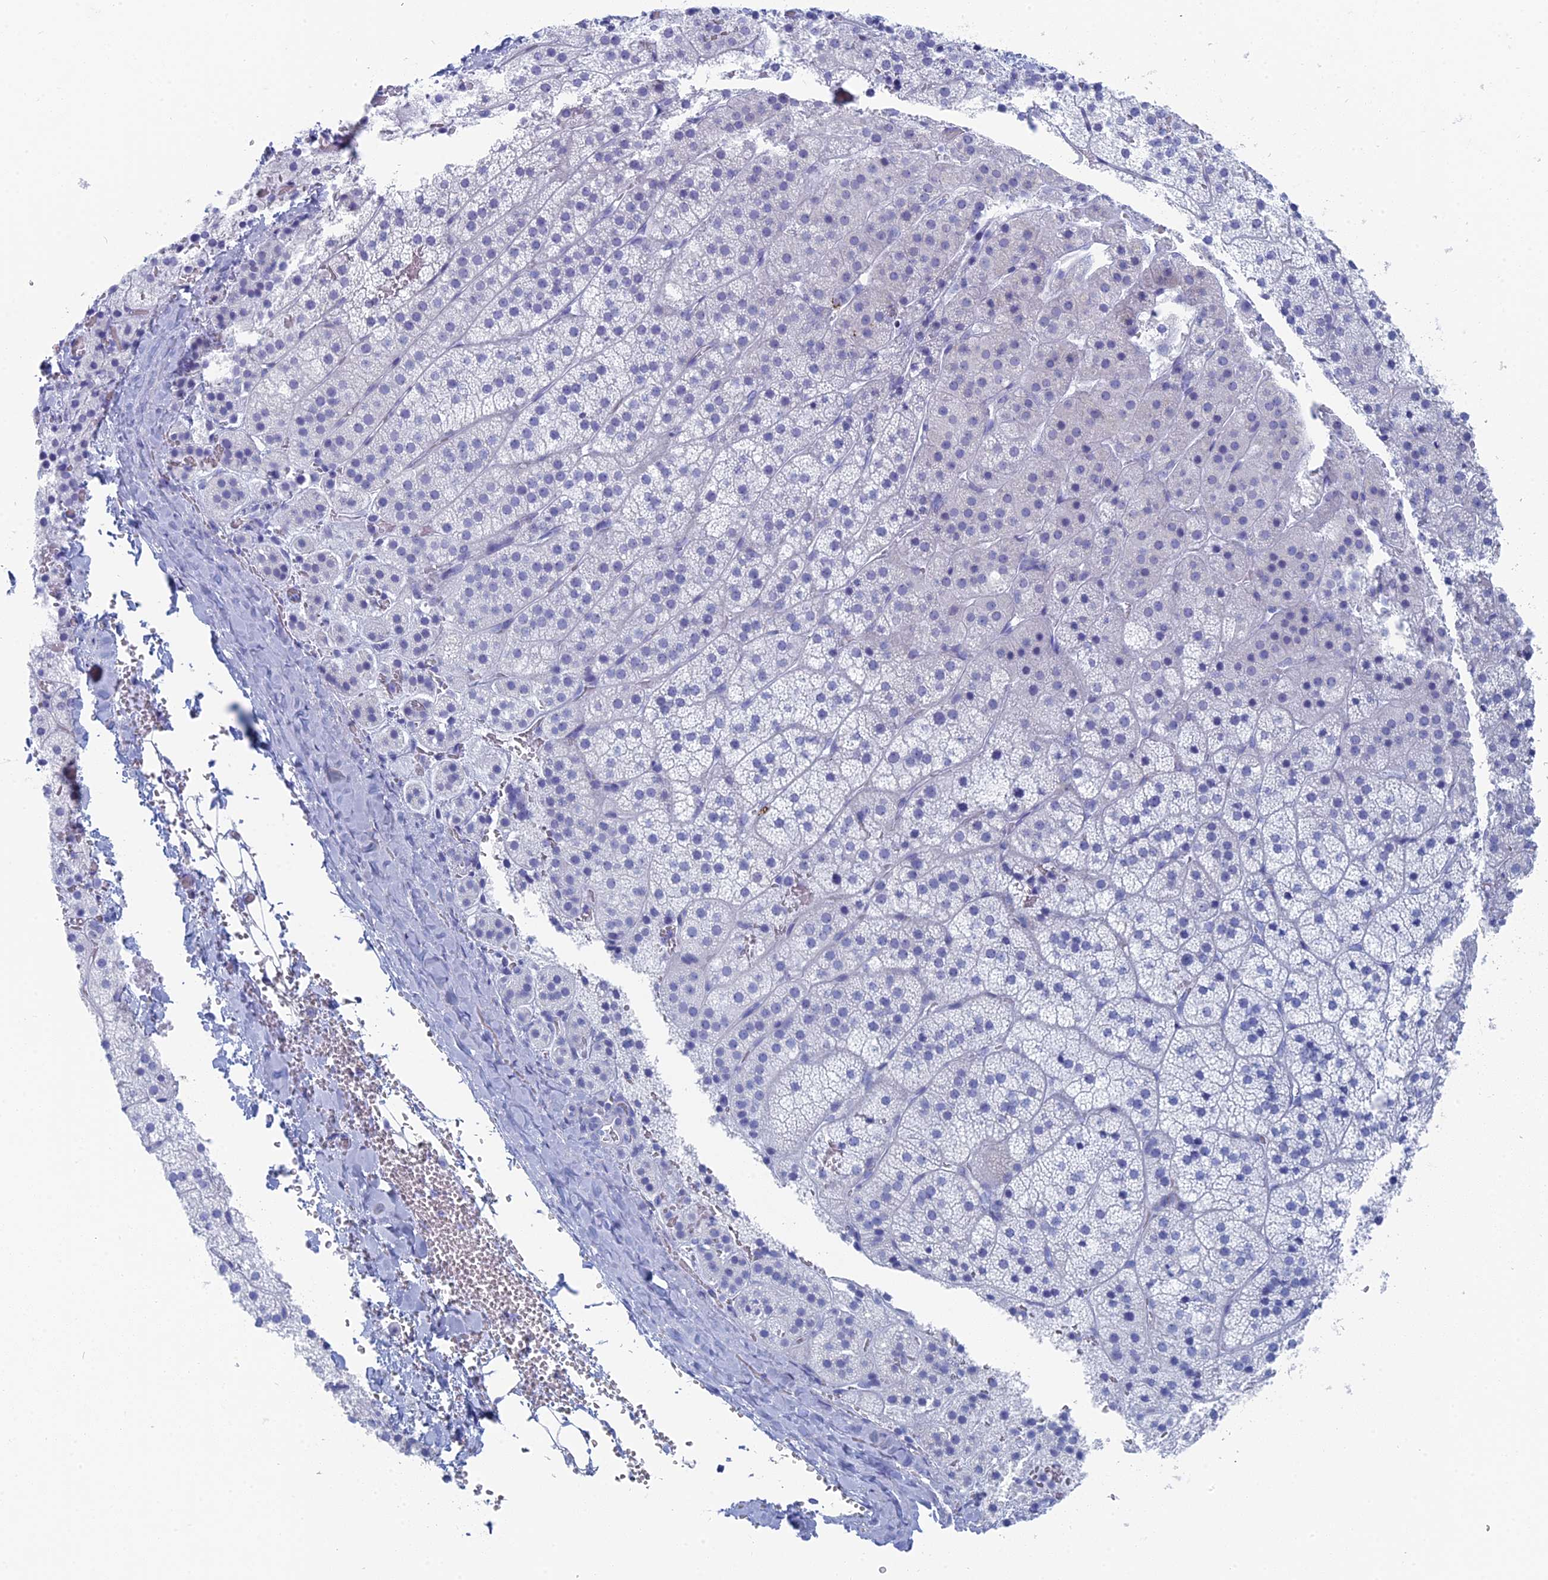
{"staining": {"intensity": "negative", "quantity": "none", "location": "none"}, "tissue": "adrenal gland", "cell_type": "Glandular cells", "image_type": "normal", "snomed": [{"axis": "morphology", "description": "Normal tissue, NOS"}, {"axis": "topography", "description": "Adrenal gland"}], "caption": "DAB immunohistochemical staining of benign adrenal gland demonstrates no significant positivity in glandular cells.", "gene": "ALMS1", "patient": {"sex": "female", "age": 44}}